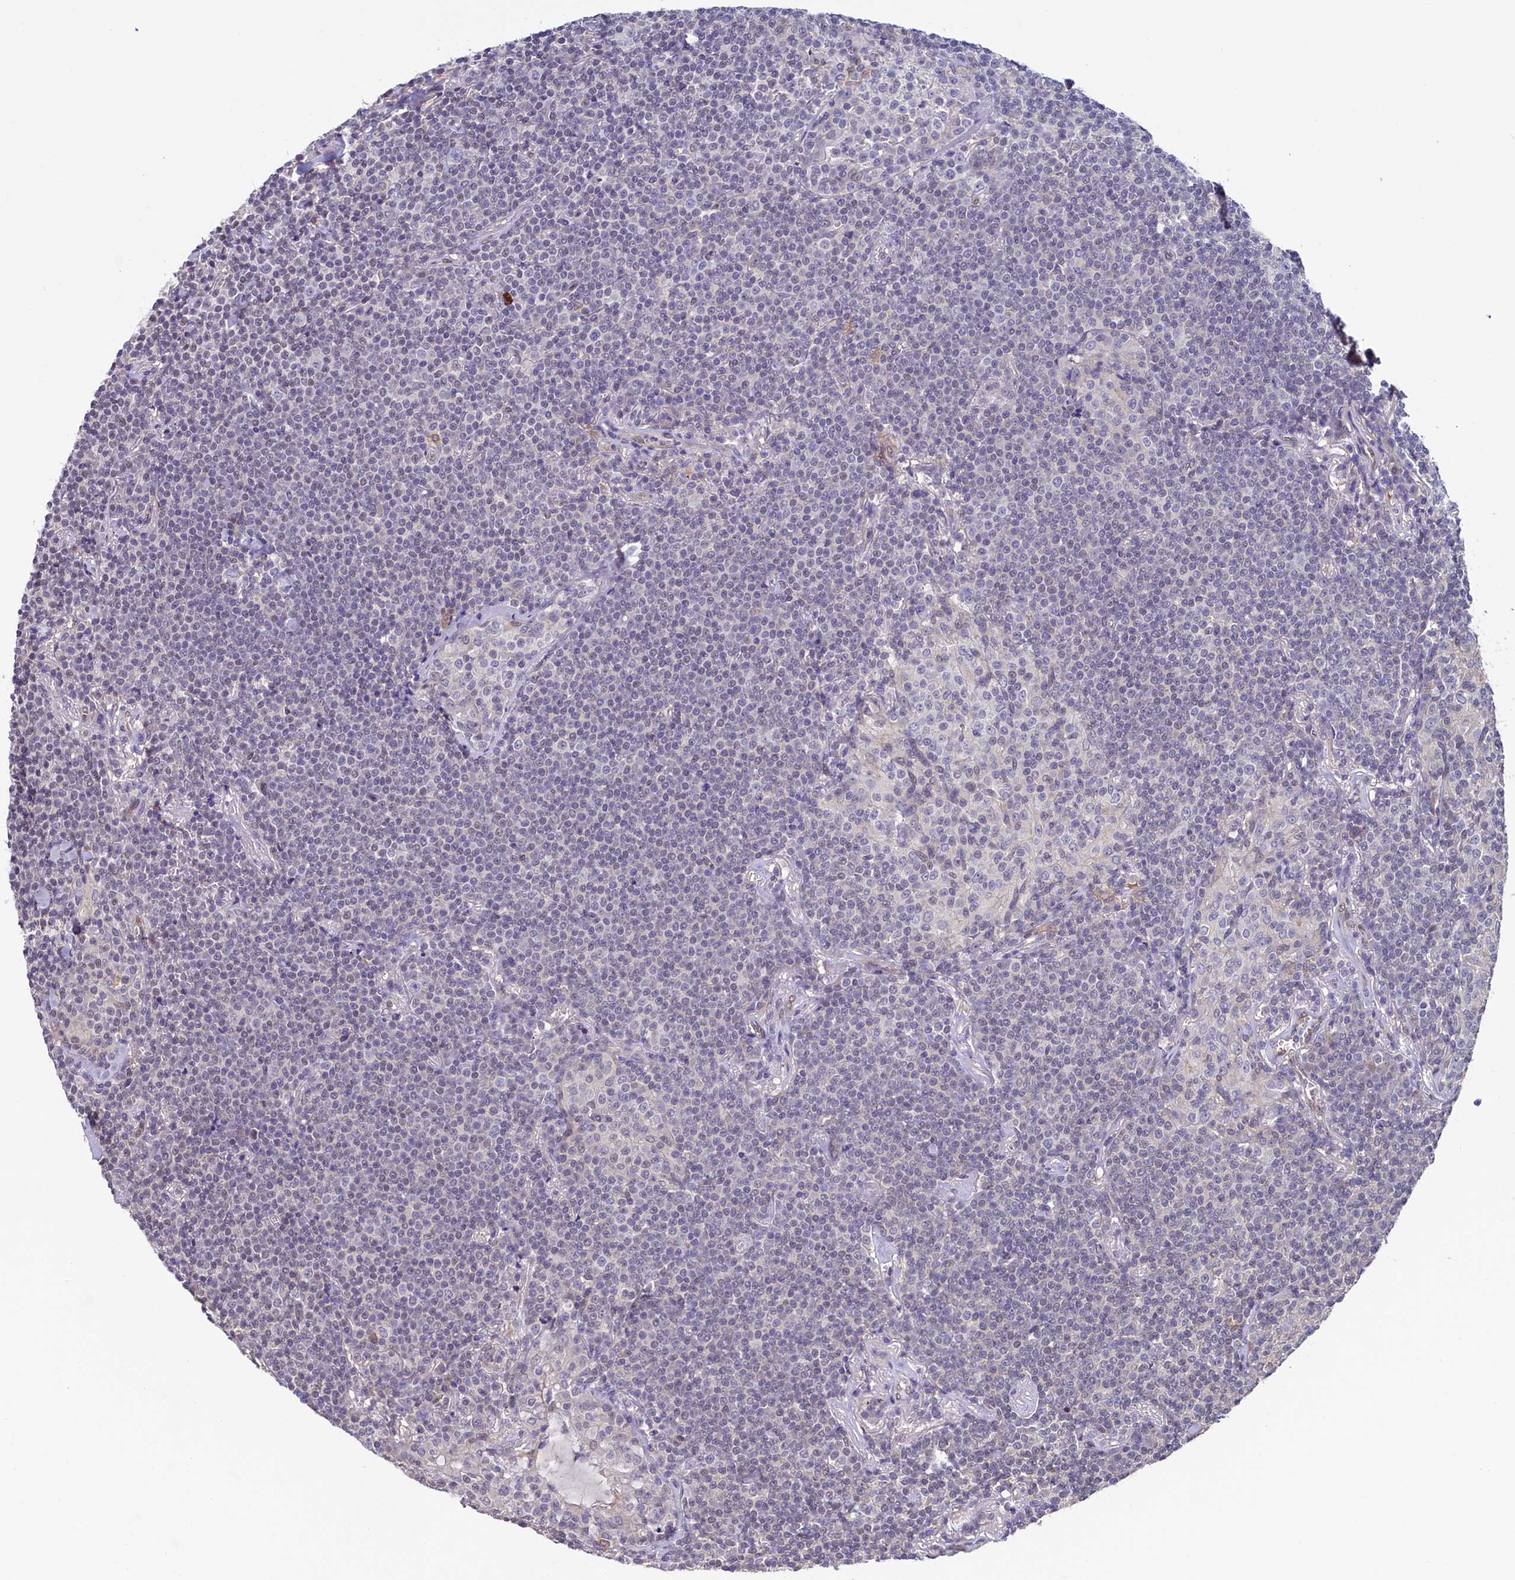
{"staining": {"intensity": "negative", "quantity": "none", "location": "none"}, "tissue": "lymphoma", "cell_type": "Tumor cells", "image_type": "cancer", "snomed": [{"axis": "morphology", "description": "Malignant lymphoma, non-Hodgkin's type, Low grade"}, {"axis": "topography", "description": "Lung"}], "caption": "The IHC micrograph has no significant staining in tumor cells of lymphoma tissue.", "gene": "FLYWCH2", "patient": {"sex": "female", "age": 71}}